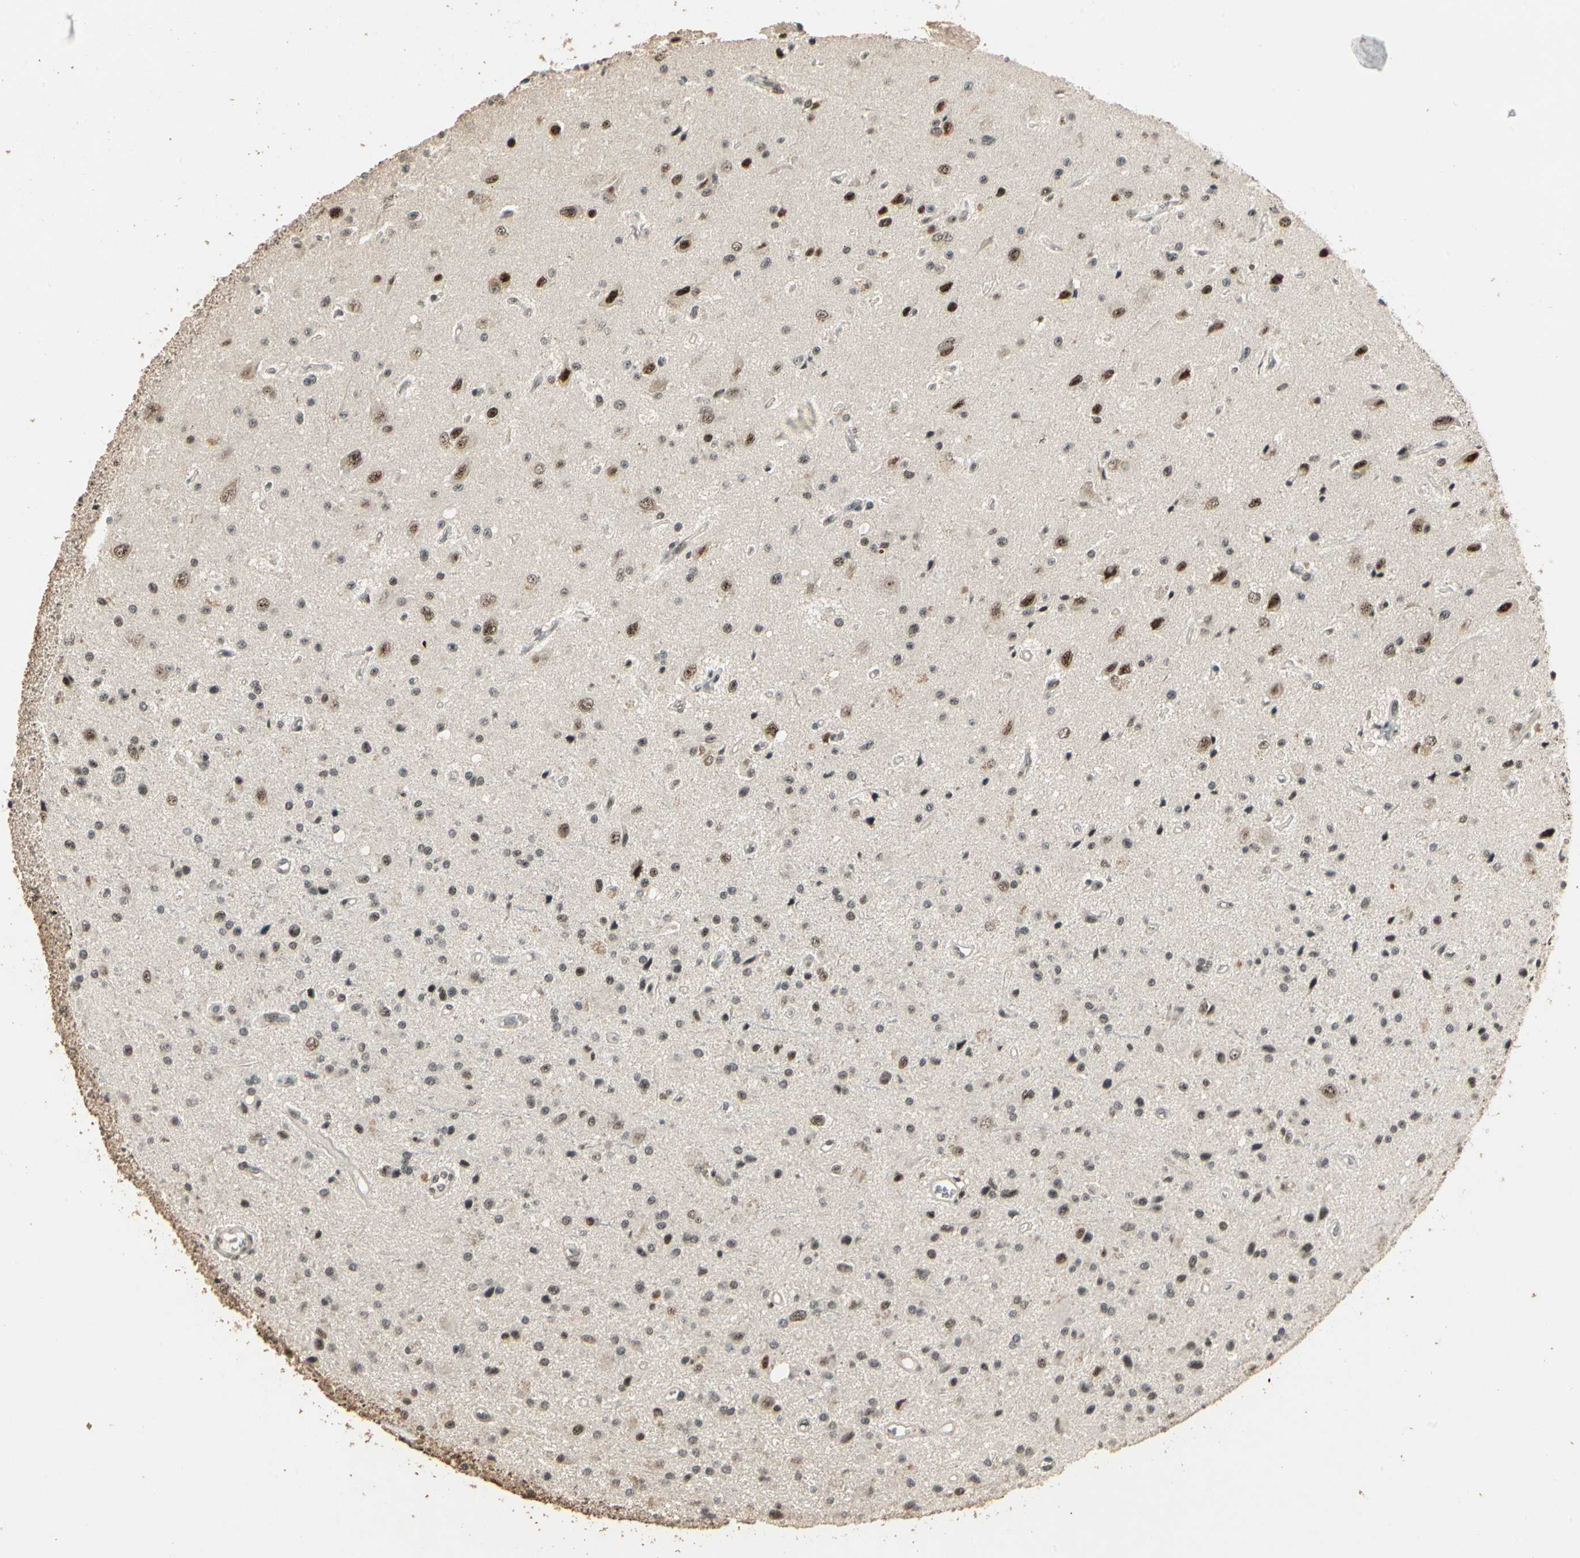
{"staining": {"intensity": "moderate", "quantity": ">75%", "location": "nuclear"}, "tissue": "glioma", "cell_type": "Tumor cells", "image_type": "cancer", "snomed": [{"axis": "morphology", "description": "Glioma, malignant, Low grade"}, {"axis": "topography", "description": "Brain"}], "caption": "Immunohistochemical staining of malignant low-grade glioma exhibits medium levels of moderate nuclear protein positivity in approximately >75% of tumor cells.", "gene": "RBM25", "patient": {"sex": "male", "age": 58}}